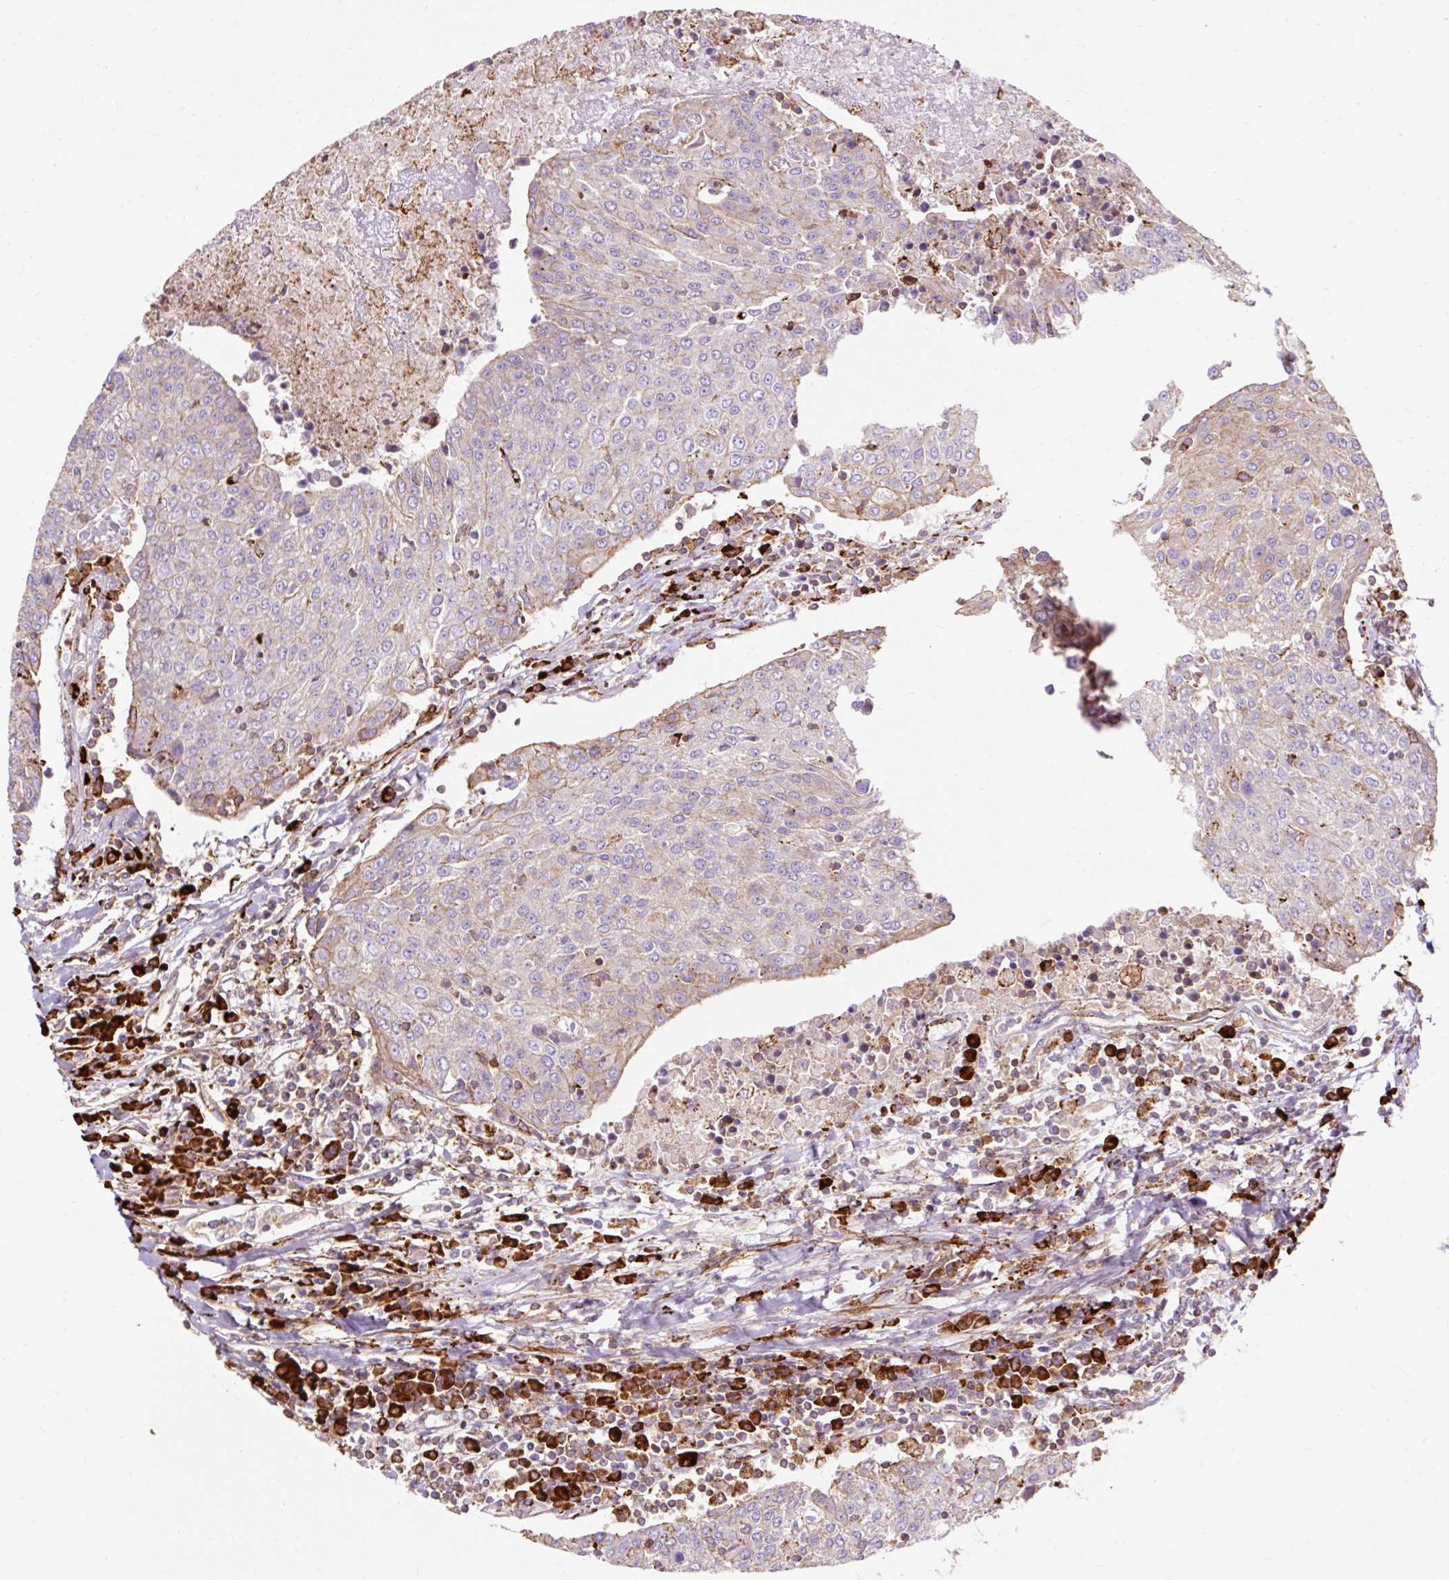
{"staining": {"intensity": "weak", "quantity": "<25%", "location": "cytoplasmic/membranous"}, "tissue": "urothelial cancer", "cell_type": "Tumor cells", "image_type": "cancer", "snomed": [{"axis": "morphology", "description": "Urothelial carcinoma, High grade"}, {"axis": "topography", "description": "Urinary bladder"}], "caption": "Immunohistochemical staining of human urothelial carcinoma (high-grade) shows no significant expression in tumor cells. (Brightfield microscopy of DAB immunohistochemistry at high magnification).", "gene": "TBC1D2B", "patient": {"sex": "female", "age": 85}}